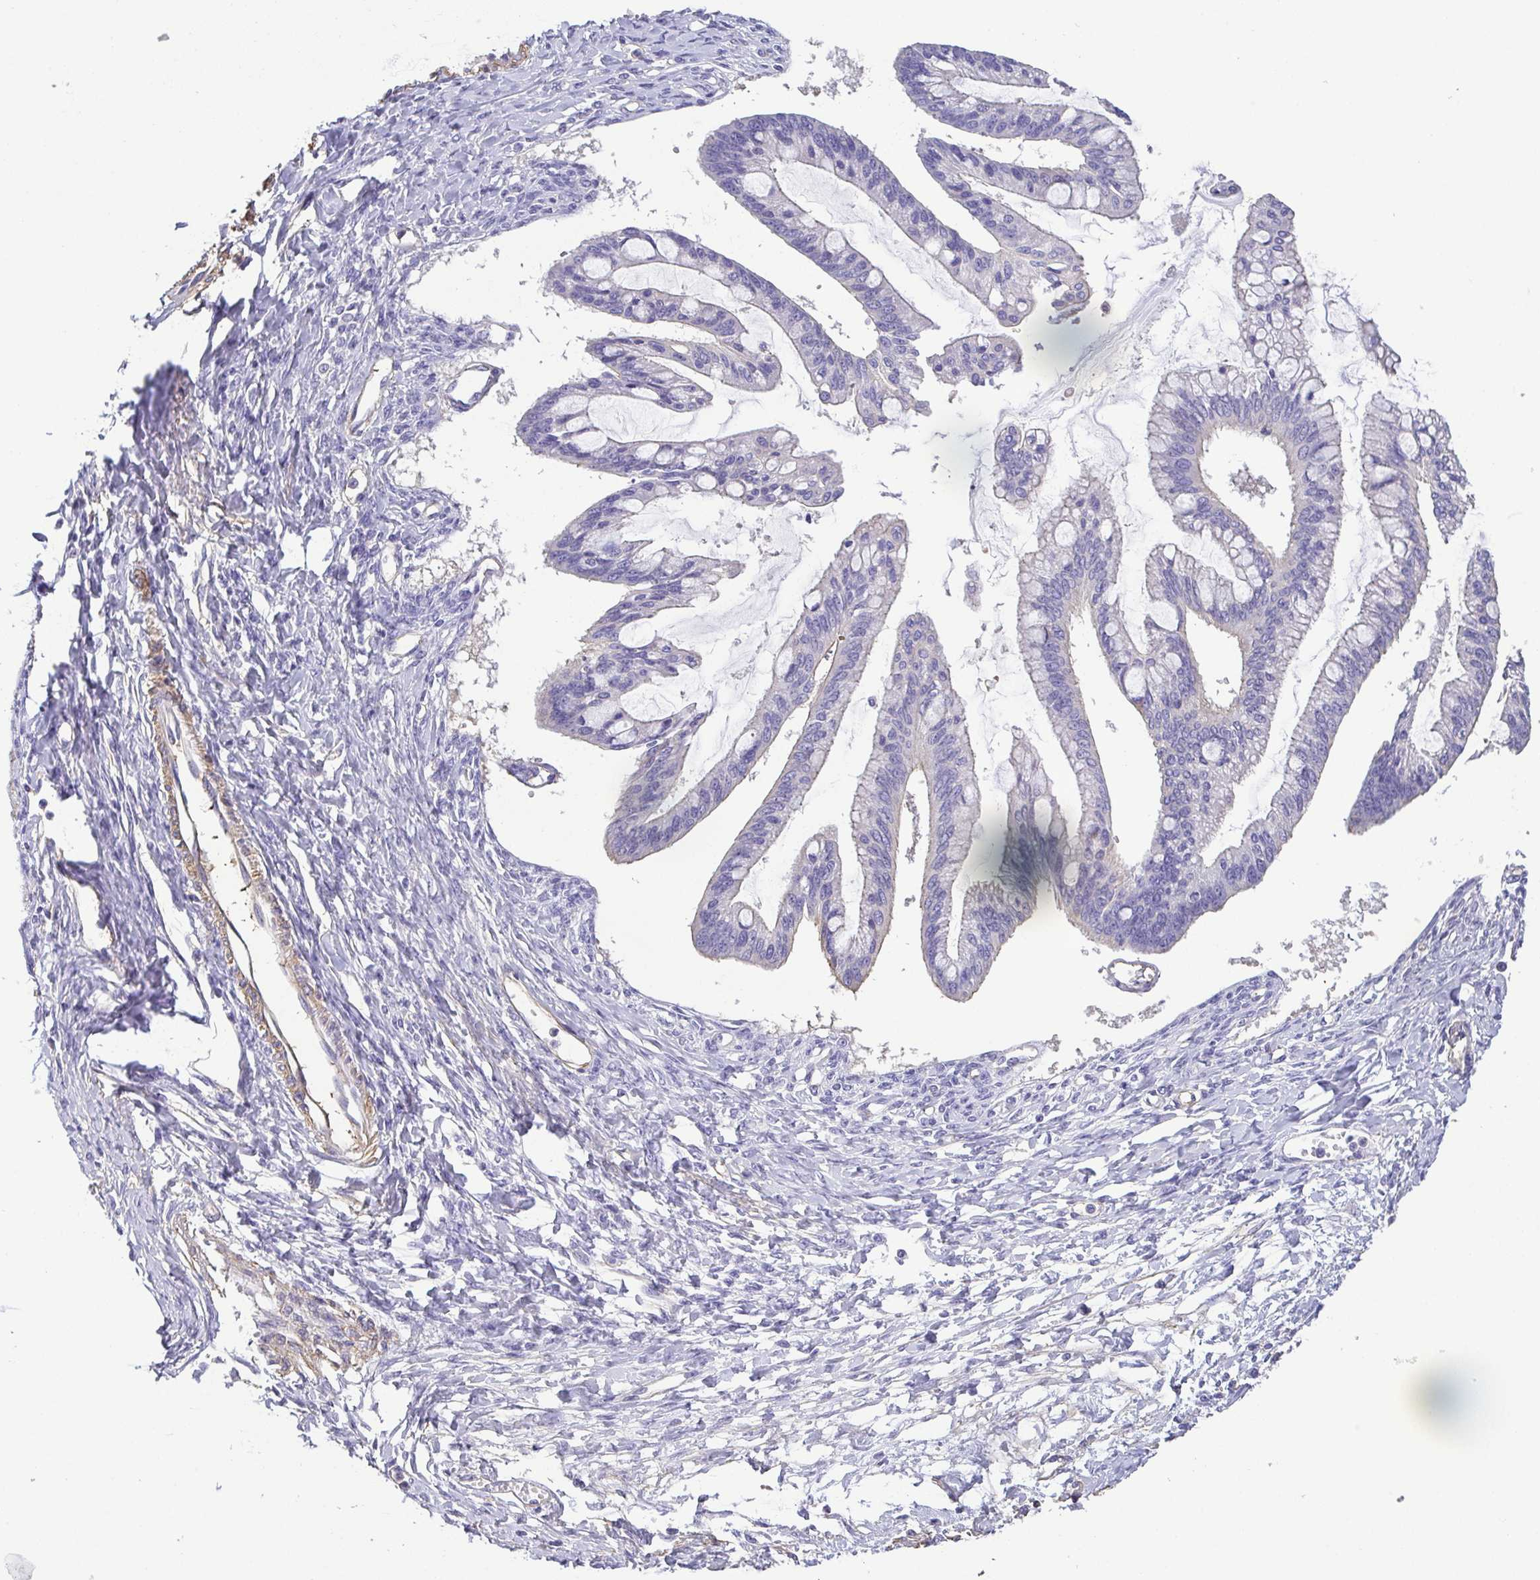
{"staining": {"intensity": "negative", "quantity": "none", "location": "none"}, "tissue": "ovarian cancer", "cell_type": "Tumor cells", "image_type": "cancer", "snomed": [{"axis": "morphology", "description": "Cystadenocarcinoma, mucinous, NOS"}, {"axis": "topography", "description": "Ovary"}], "caption": "Tumor cells show no significant protein staining in ovarian mucinous cystadenocarcinoma. (DAB IHC, high magnification).", "gene": "MYL6", "patient": {"sex": "female", "age": 73}}